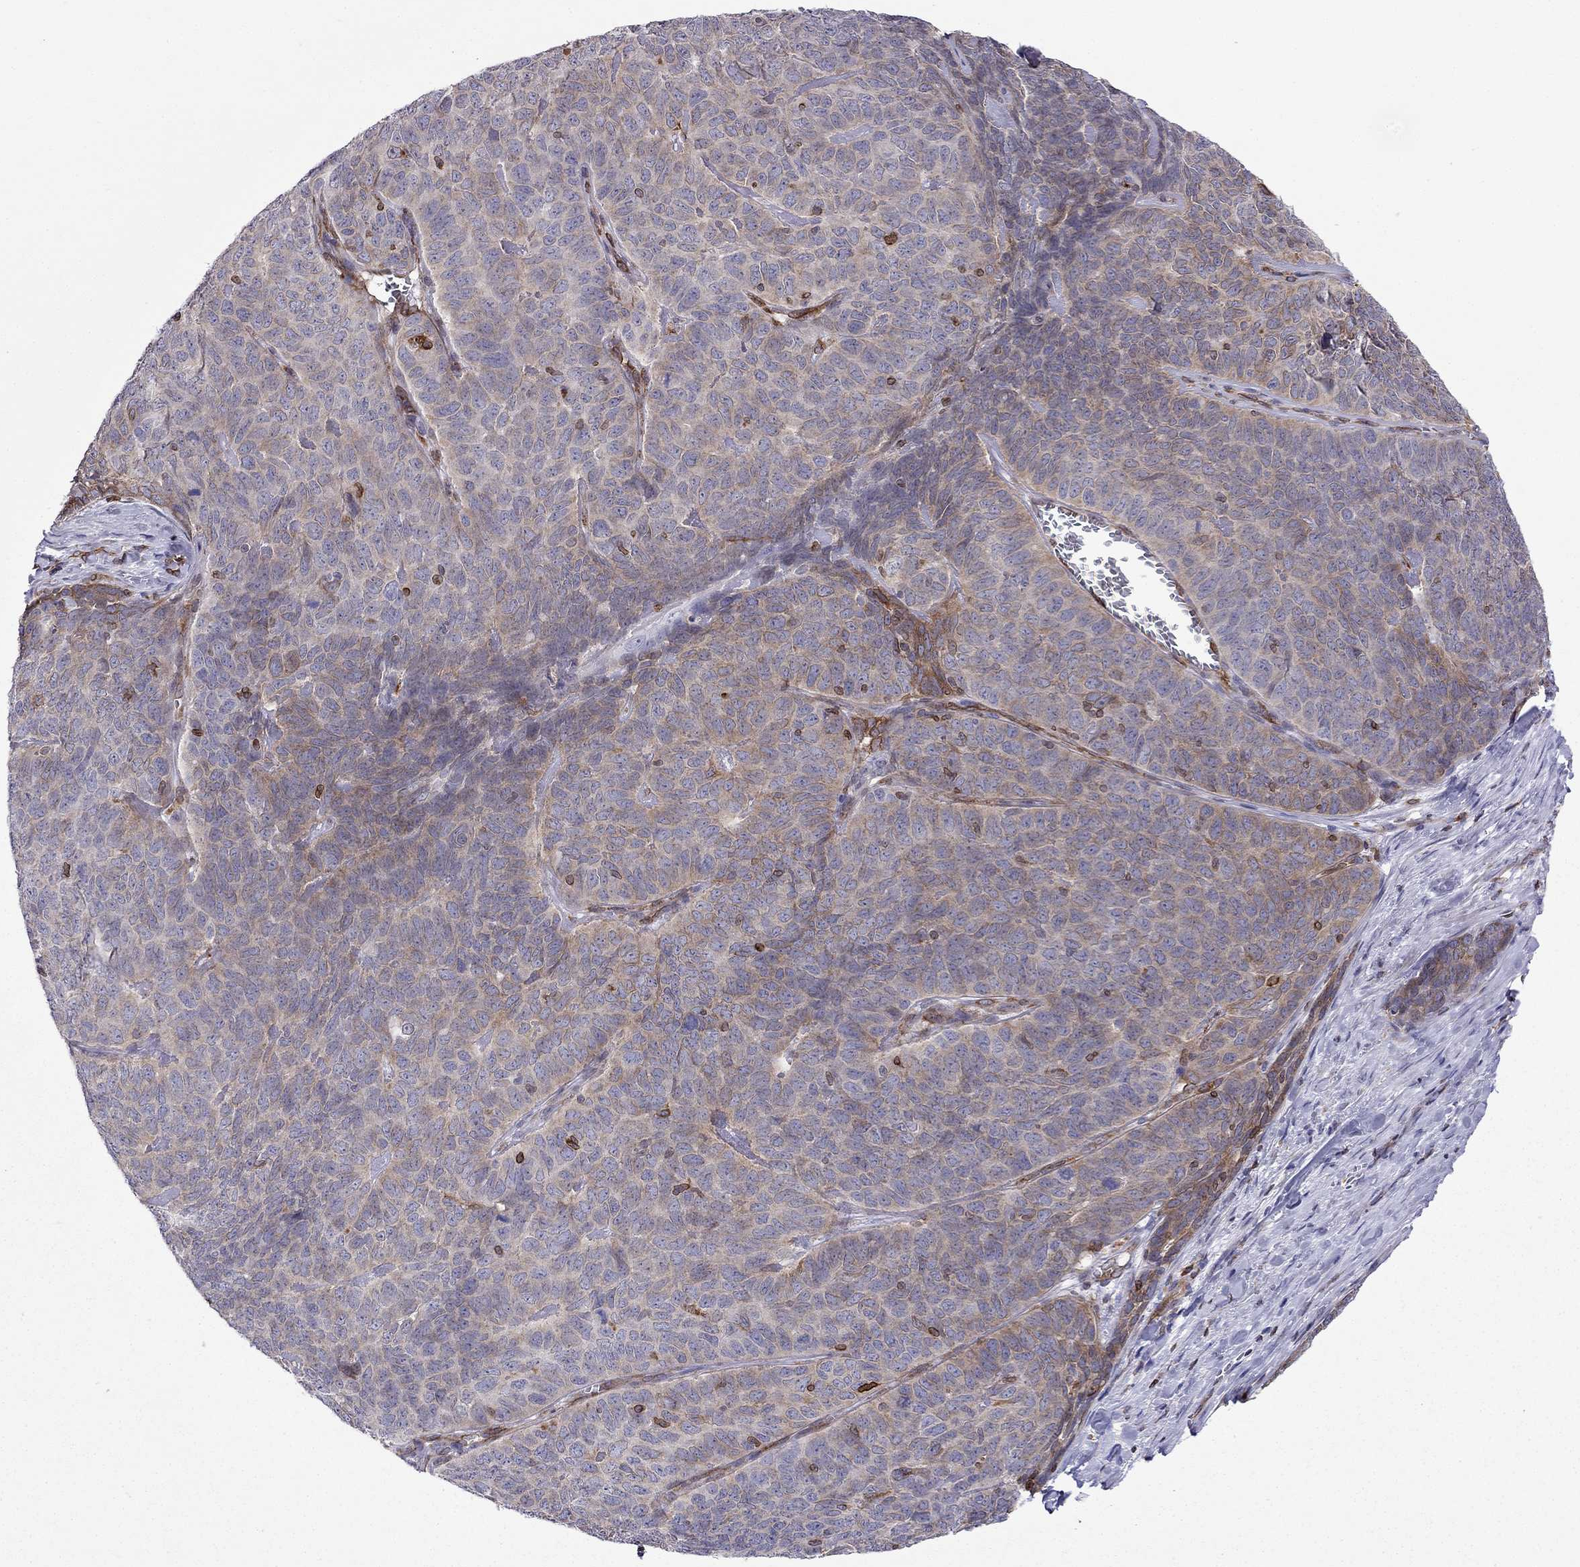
{"staining": {"intensity": "negative", "quantity": "none", "location": "none"}, "tissue": "skin cancer", "cell_type": "Tumor cells", "image_type": "cancer", "snomed": [{"axis": "morphology", "description": "Squamous cell carcinoma, NOS"}, {"axis": "topography", "description": "Skin"}, {"axis": "topography", "description": "Anal"}], "caption": "Skin squamous cell carcinoma was stained to show a protein in brown. There is no significant staining in tumor cells.", "gene": "GNAL", "patient": {"sex": "female", "age": 51}}